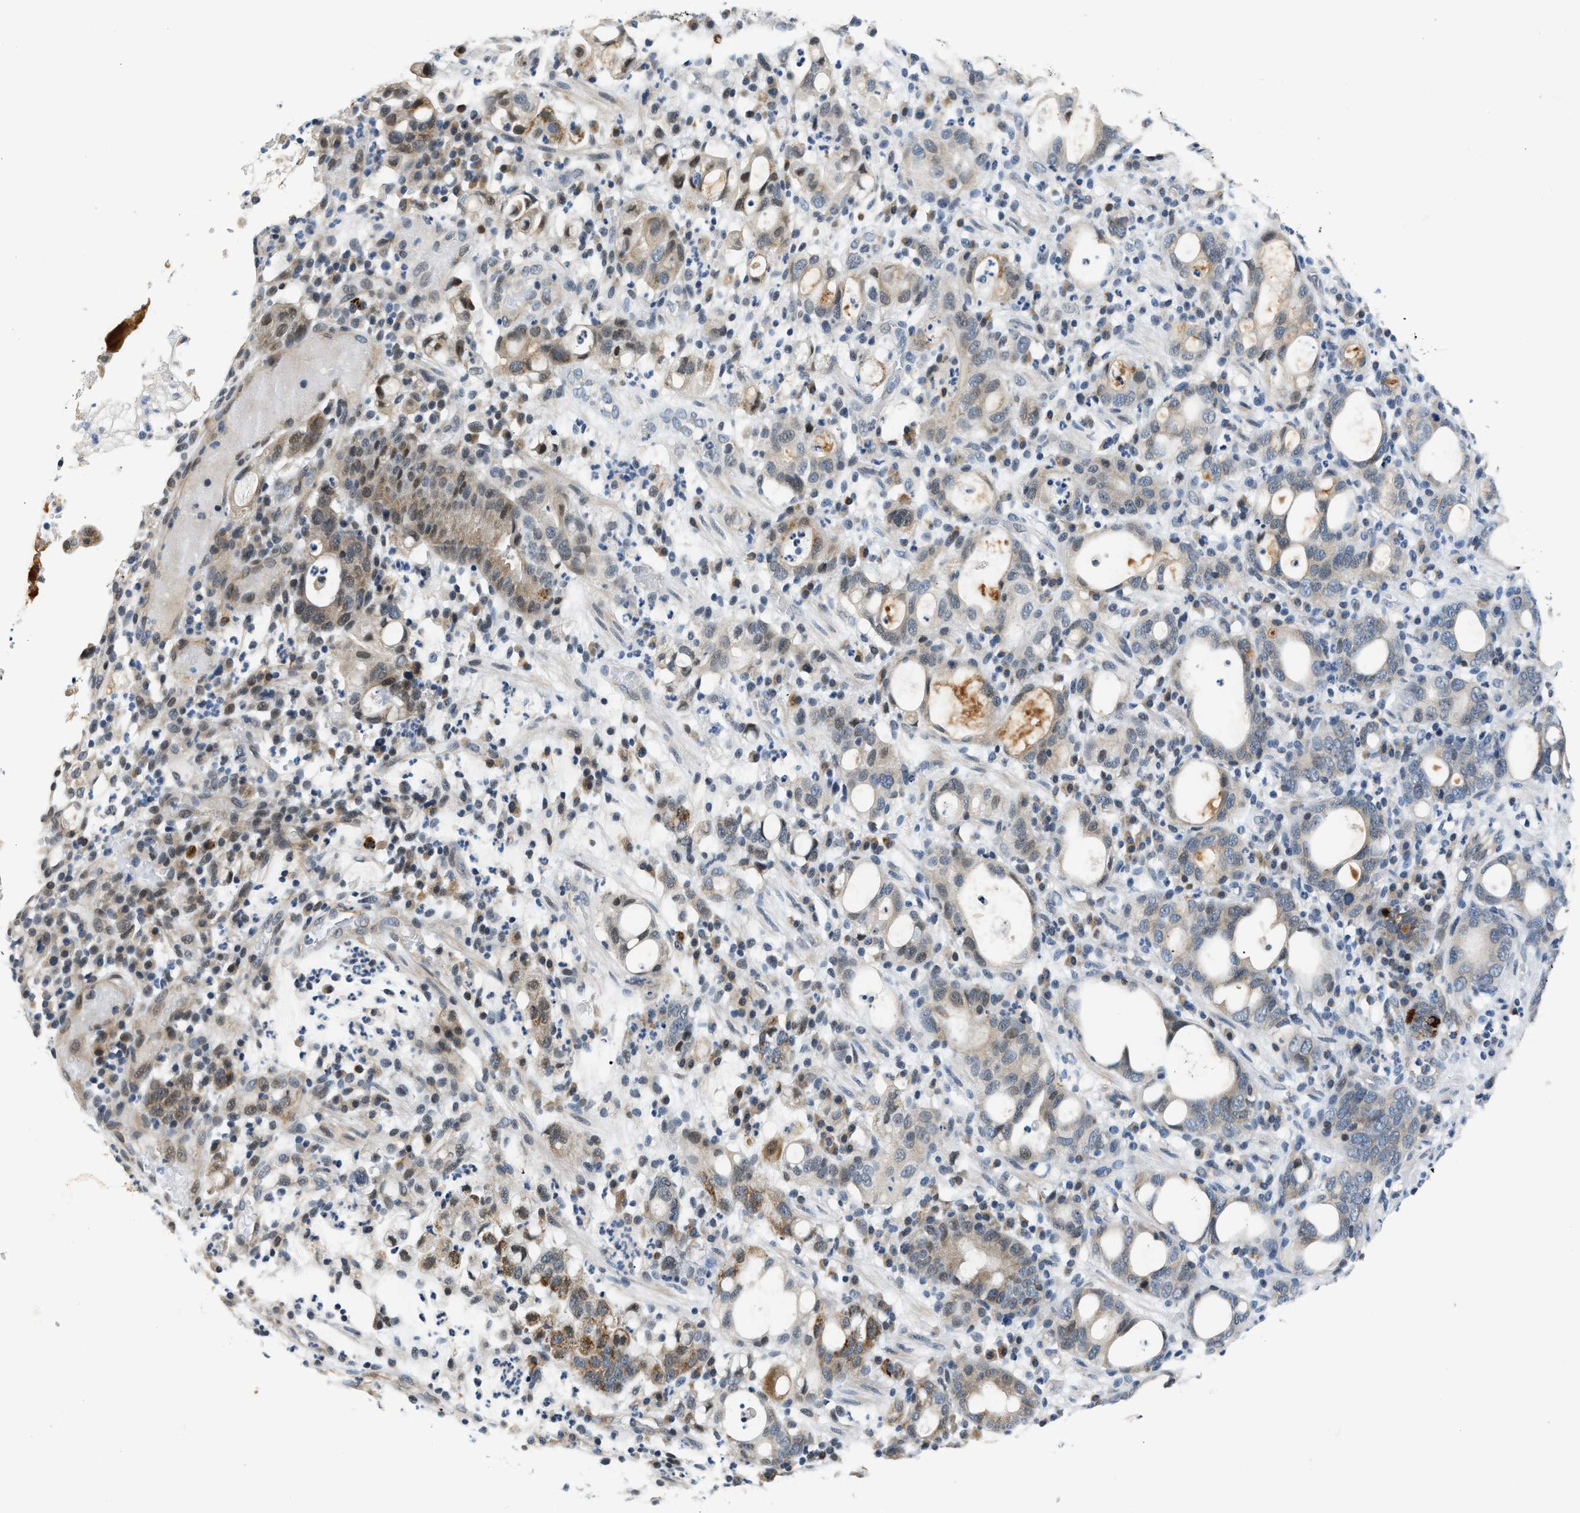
{"staining": {"intensity": "moderate", "quantity": "25%-75%", "location": "cytoplasmic/membranous"}, "tissue": "stomach cancer", "cell_type": "Tumor cells", "image_type": "cancer", "snomed": [{"axis": "morphology", "description": "Adenocarcinoma, NOS"}, {"axis": "topography", "description": "Stomach"}], "caption": "An immunohistochemistry (IHC) image of tumor tissue is shown. Protein staining in brown labels moderate cytoplasmic/membranous positivity in stomach cancer (adenocarcinoma) within tumor cells. The protein is shown in brown color, while the nuclei are stained blue.", "gene": "PPM1H", "patient": {"sex": "female", "age": 75}}